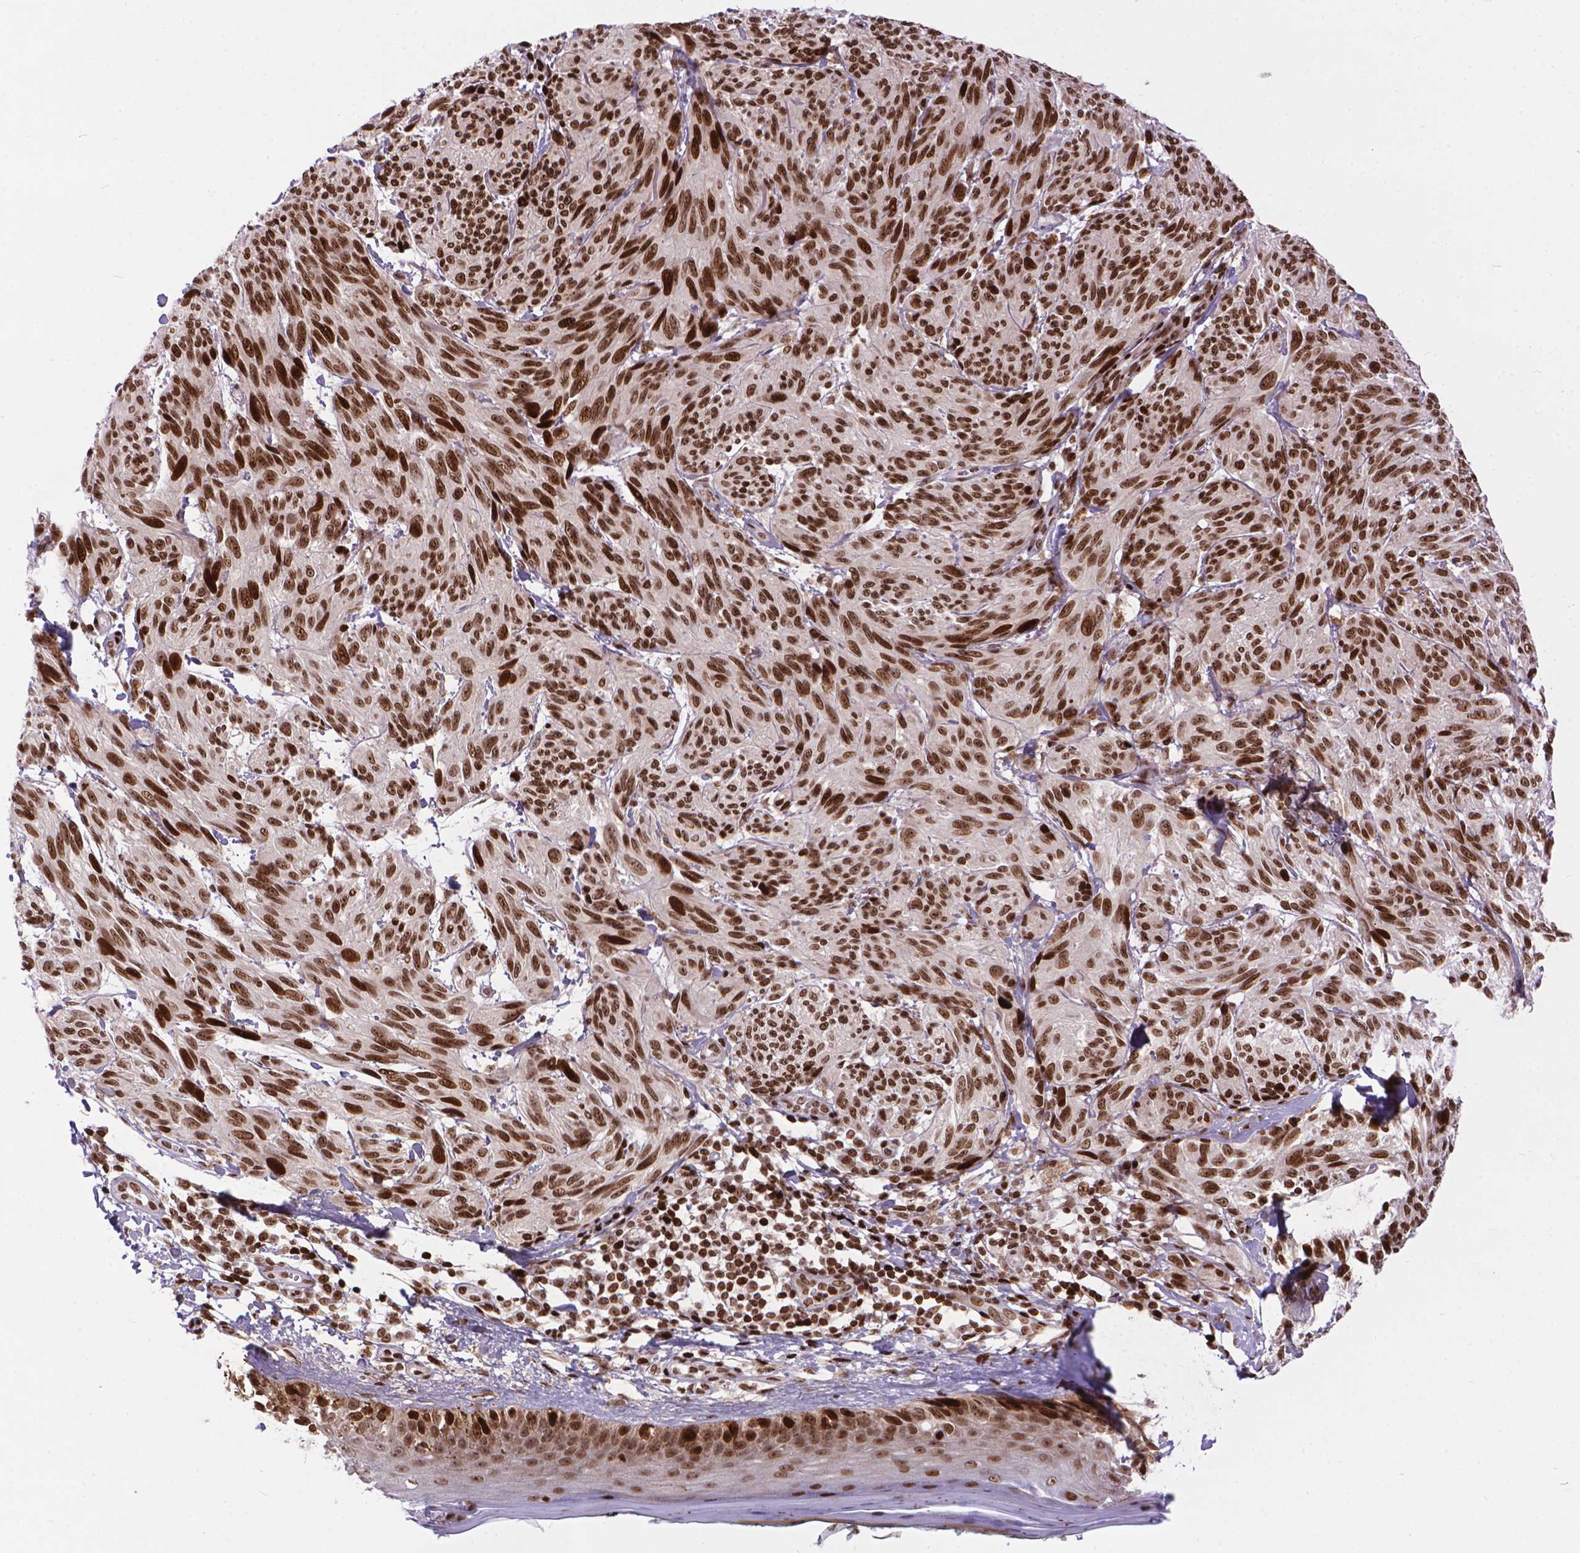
{"staining": {"intensity": "strong", "quantity": ">75%", "location": "nuclear"}, "tissue": "melanoma", "cell_type": "Tumor cells", "image_type": "cancer", "snomed": [{"axis": "morphology", "description": "Malignant melanoma, NOS"}, {"axis": "topography", "description": "Skin"}], "caption": "About >75% of tumor cells in human melanoma reveal strong nuclear protein positivity as visualized by brown immunohistochemical staining.", "gene": "AMER1", "patient": {"sex": "male", "age": 79}}